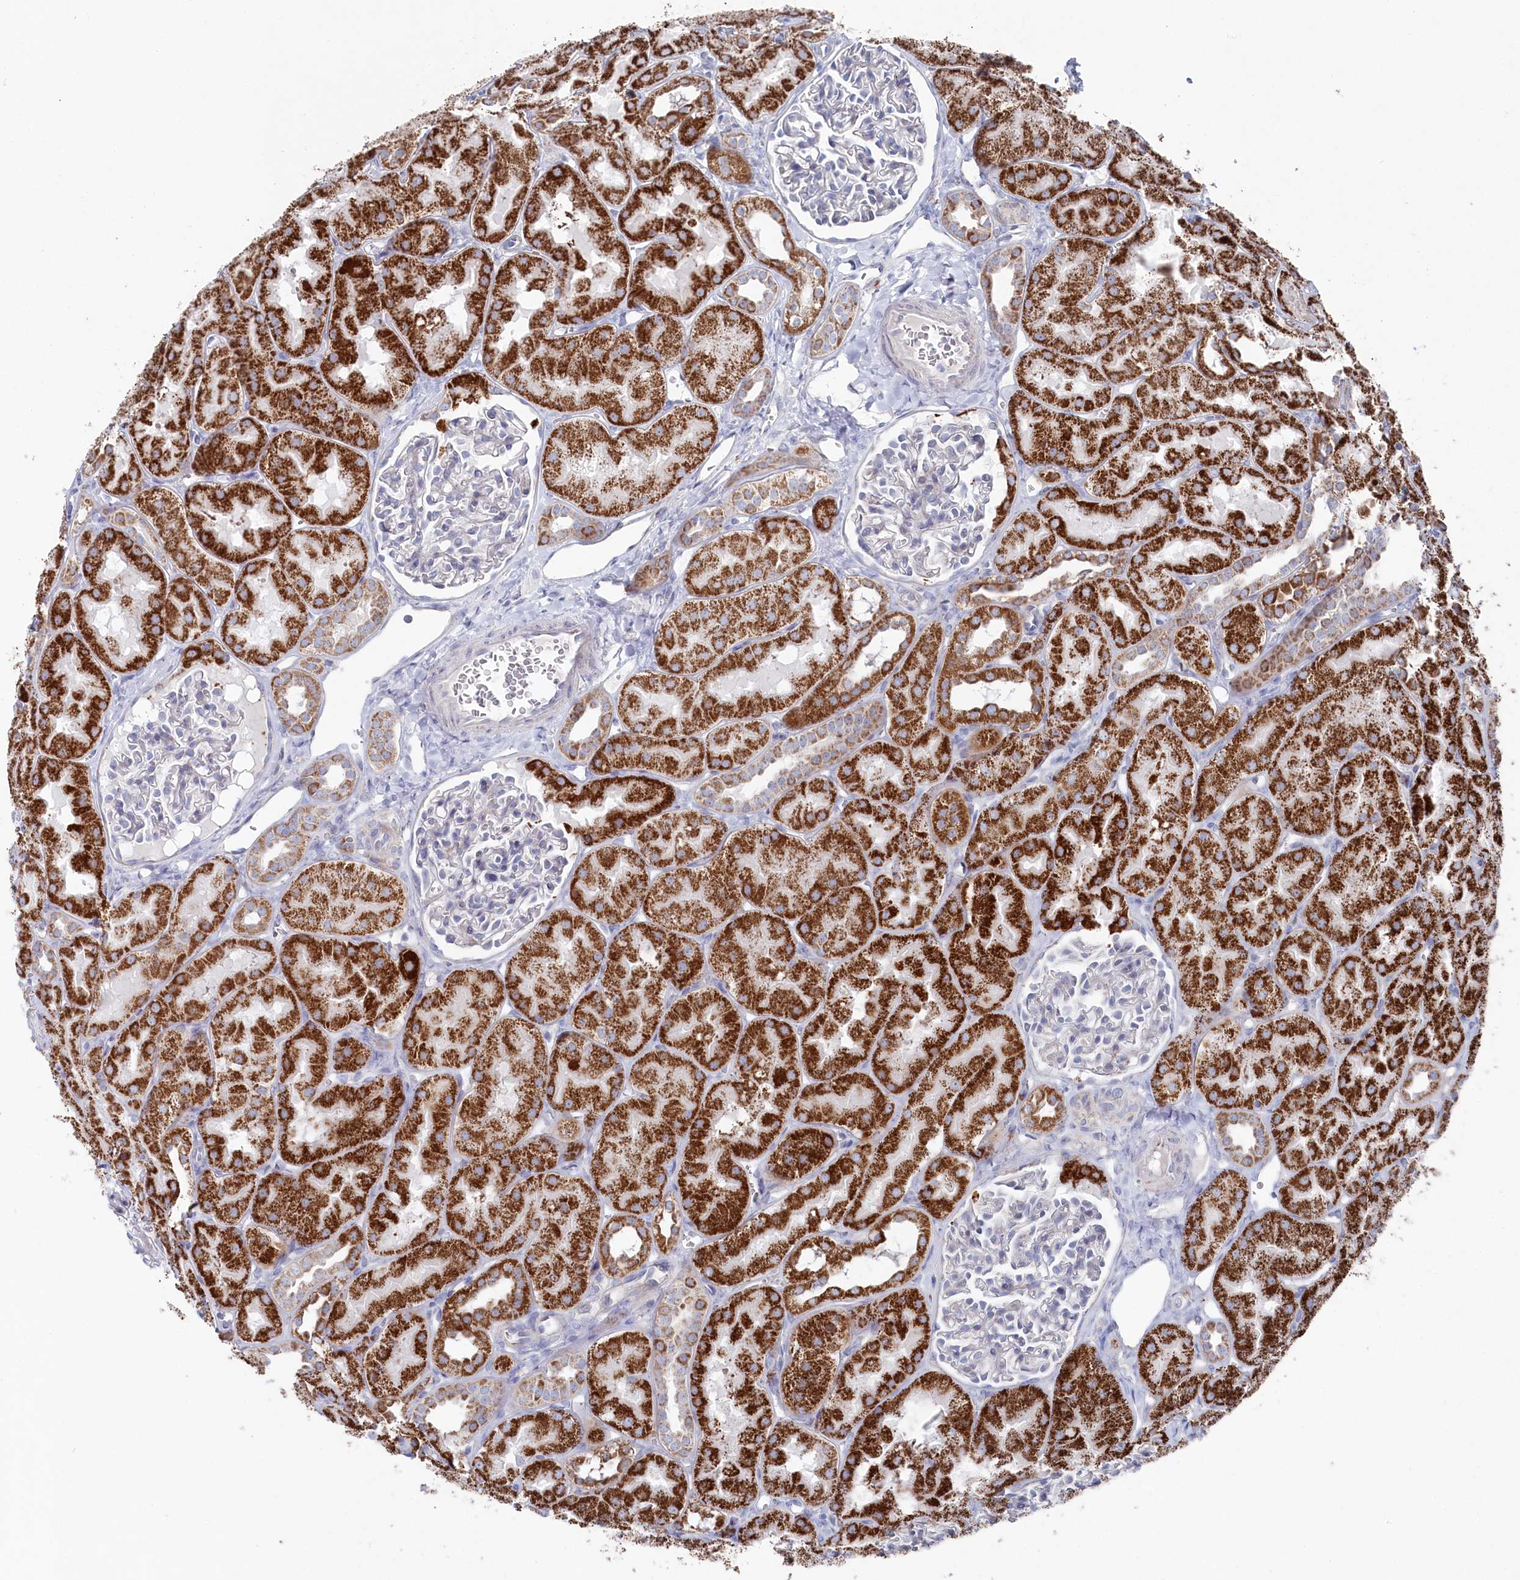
{"staining": {"intensity": "negative", "quantity": "none", "location": "none"}, "tissue": "kidney", "cell_type": "Cells in glomeruli", "image_type": "normal", "snomed": [{"axis": "morphology", "description": "Normal tissue, NOS"}, {"axis": "topography", "description": "Kidney"}, {"axis": "topography", "description": "Urinary bladder"}], "caption": "Immunohistochemistry image of benign kidney: human kidney stained with DAB (3,3'-diaminobenzidine) exhibits no significant protein positivity in cells in glomeruli.", "gene": "GLS2", "patient": {"sex": "male", "age": 16}}